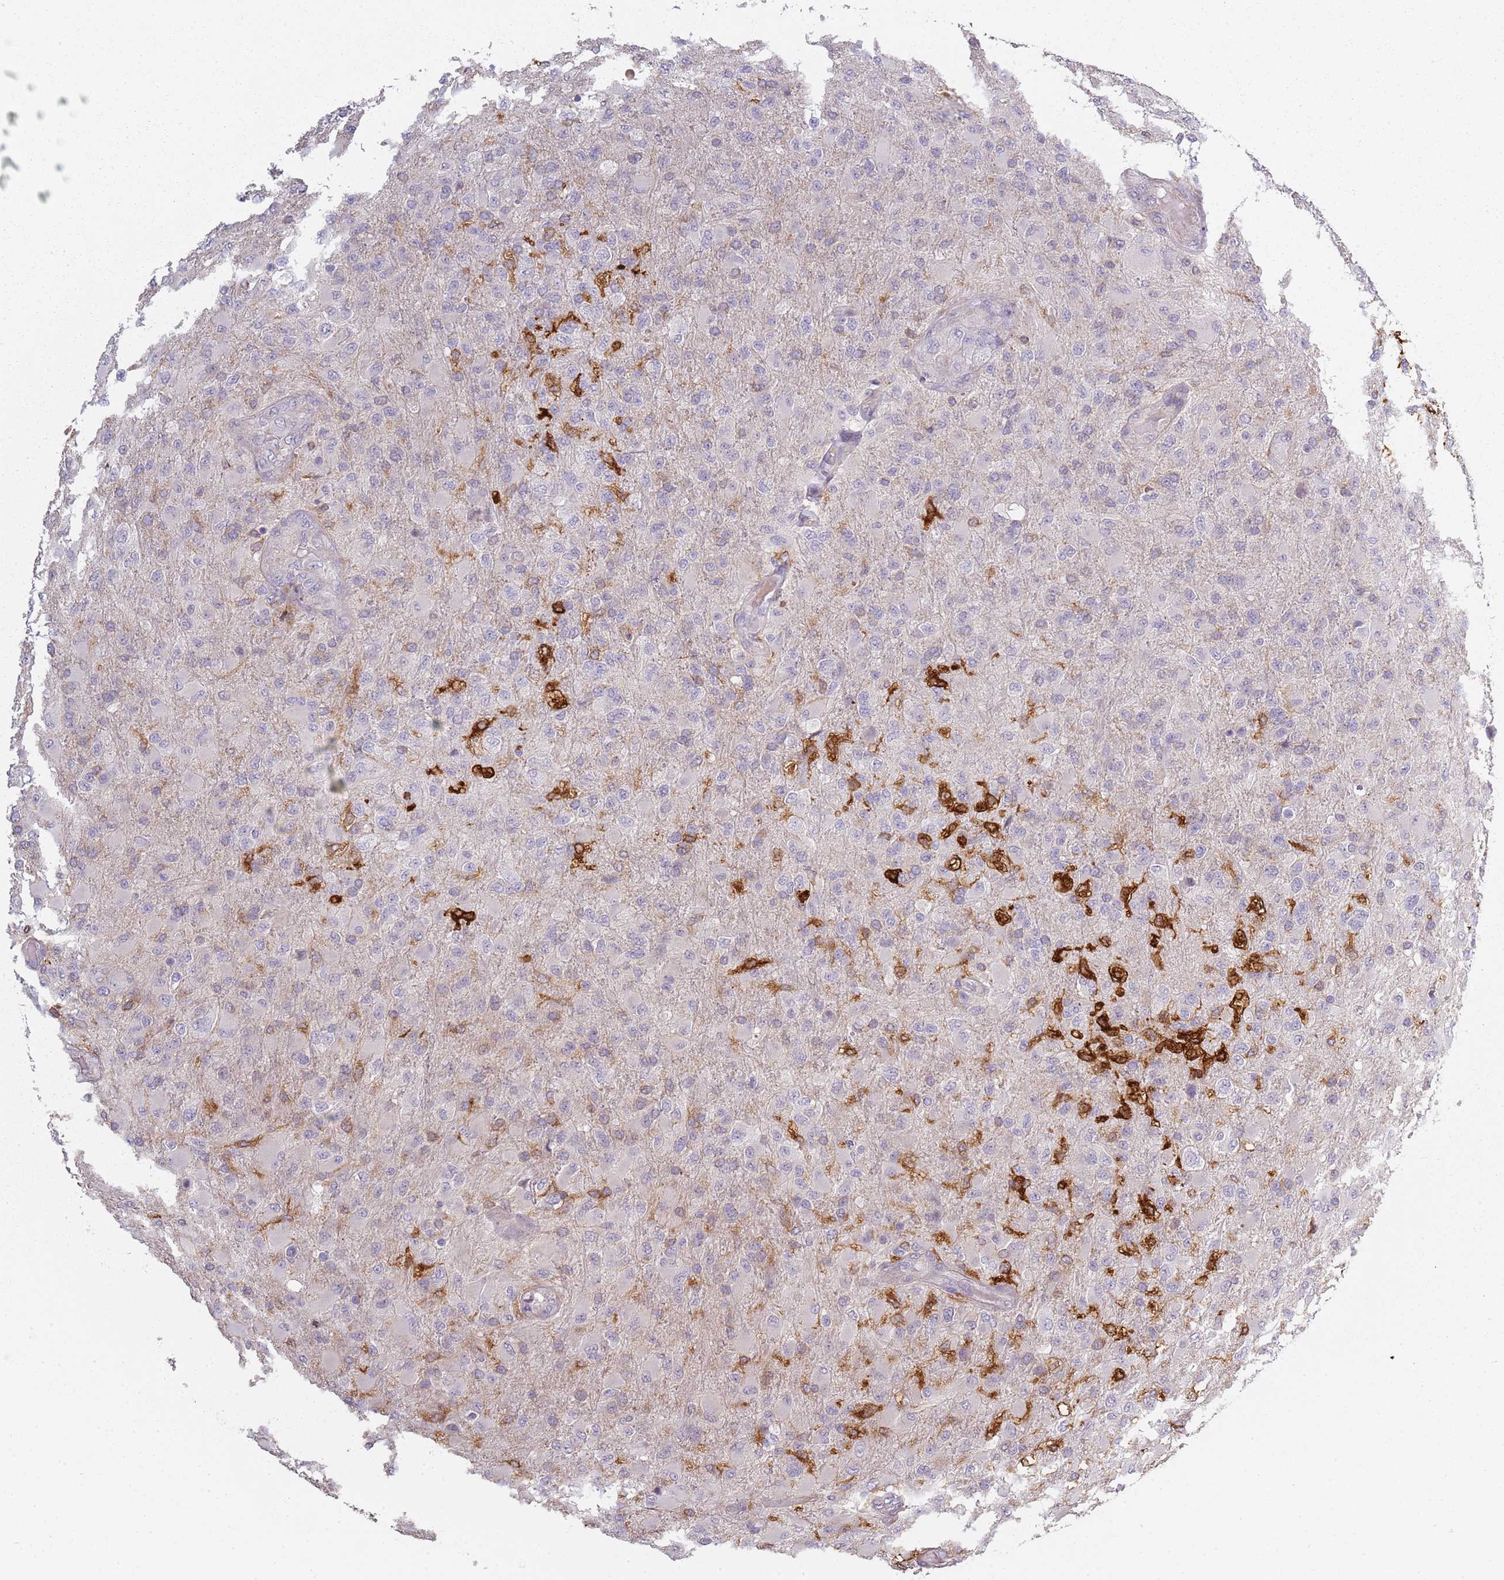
{"staining": {"intensity": "negative", "quantity": "none", "location": "none"}, "tissue": "glioma", "cell_type": "Tumor cells", "image_type": "cancer", "snomed": [{"axis": "morphology", "description": "Glioma, malignant, Low grade"}, {"axis": "topography", "description": "Brain"}], "caption": "Tumor cells are negative for brown protein staining in glioma.", "gene": "CC2D2B", "patient": {"sex": "male", "age": 65}}